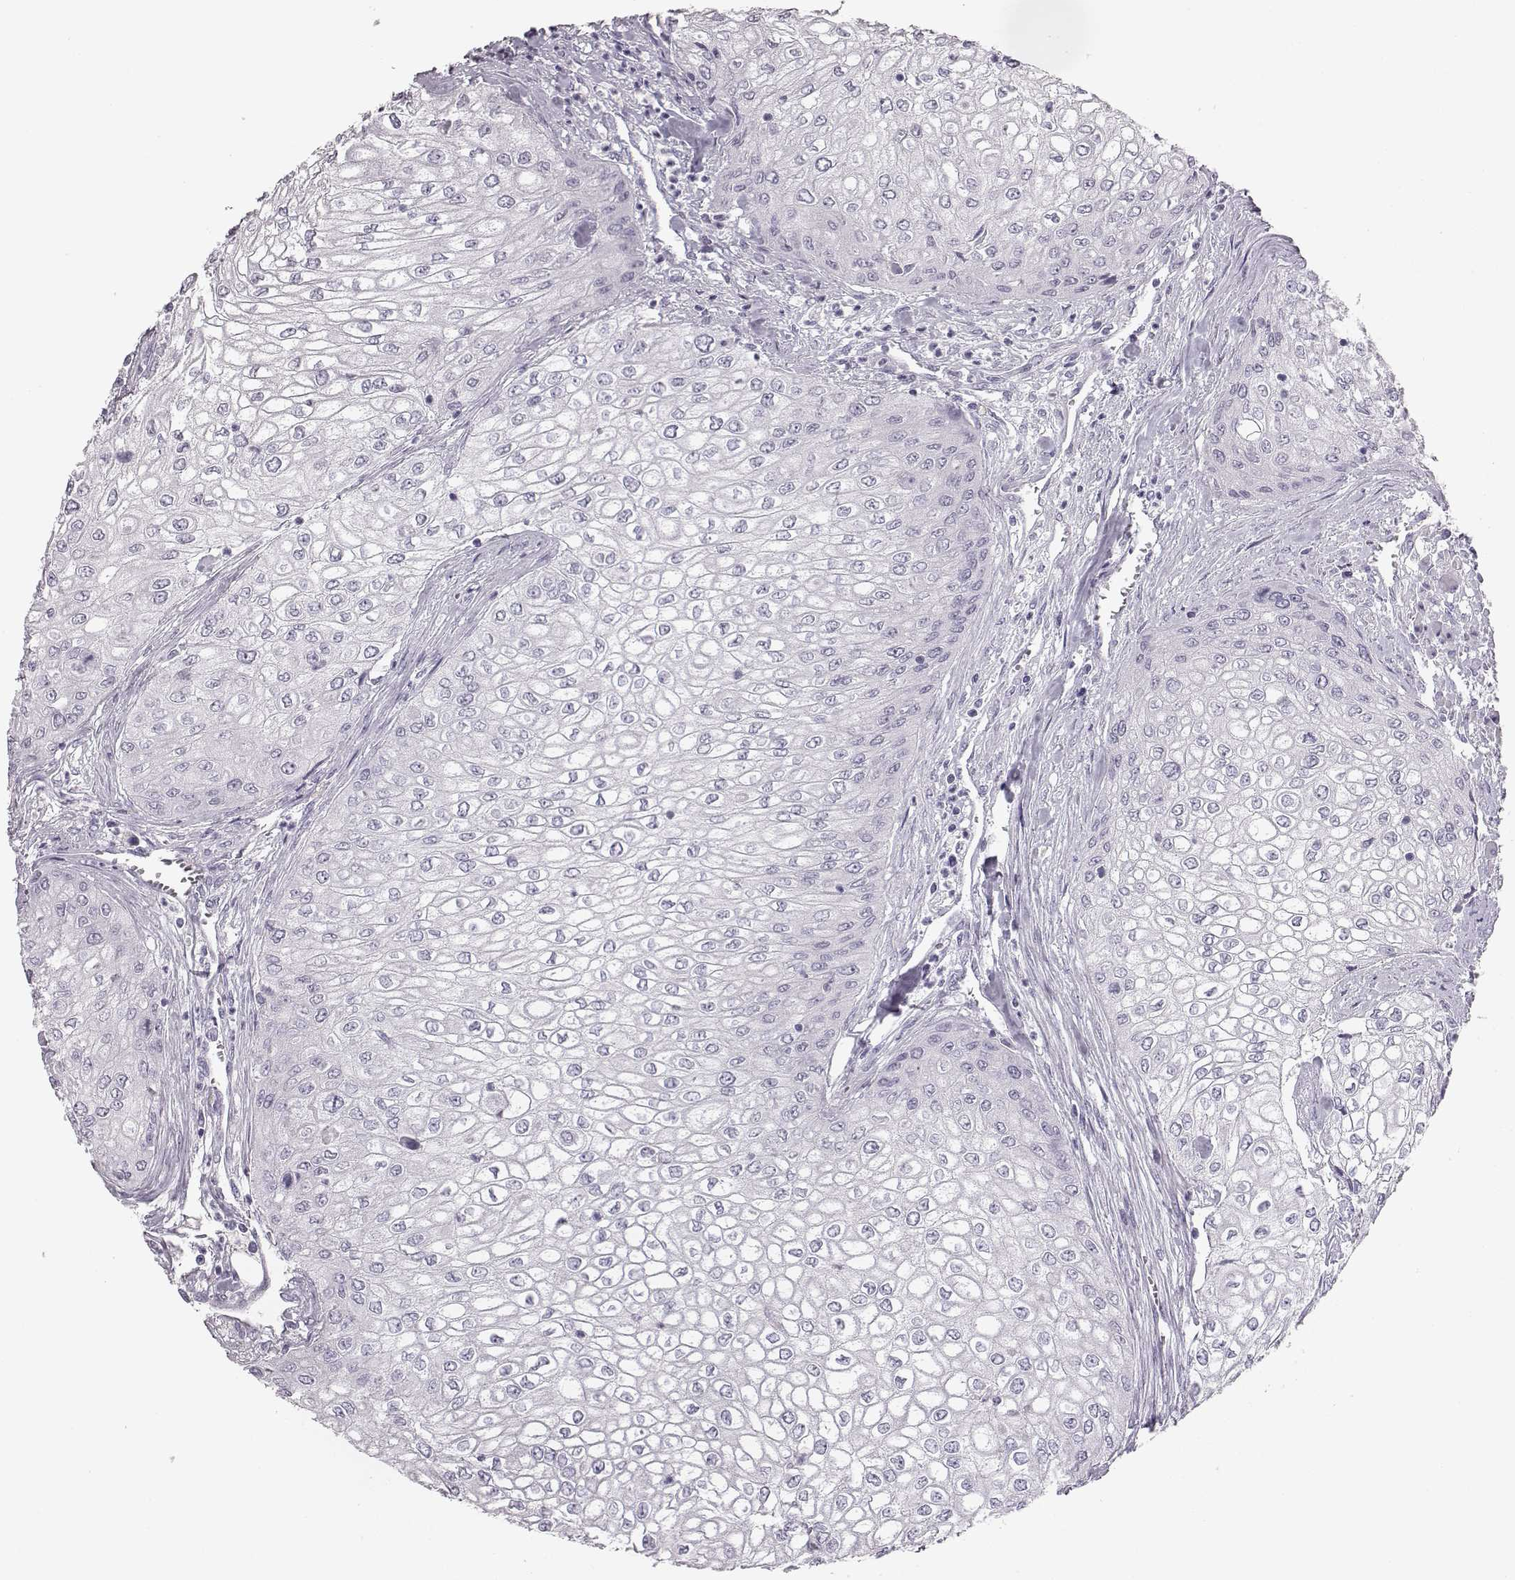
{"staining": {"intensity": "negative", "quantity": "none", "location": "none"}, "tissue": "urothelial cancer", "cell_type": "Tumor cells", "image_type": "cancer", "snomed": [{"axis": "morphology", "description": "Urothelial carcinoma, High grade"}, {"axis": "topography", "description": "Urinary bladder"}], "caption": "Tumor cells show no significant staining in high-grade urothelial carcinoma.", "gene": "BFSP2", "patient": {"sex": "male", "age": 62}}